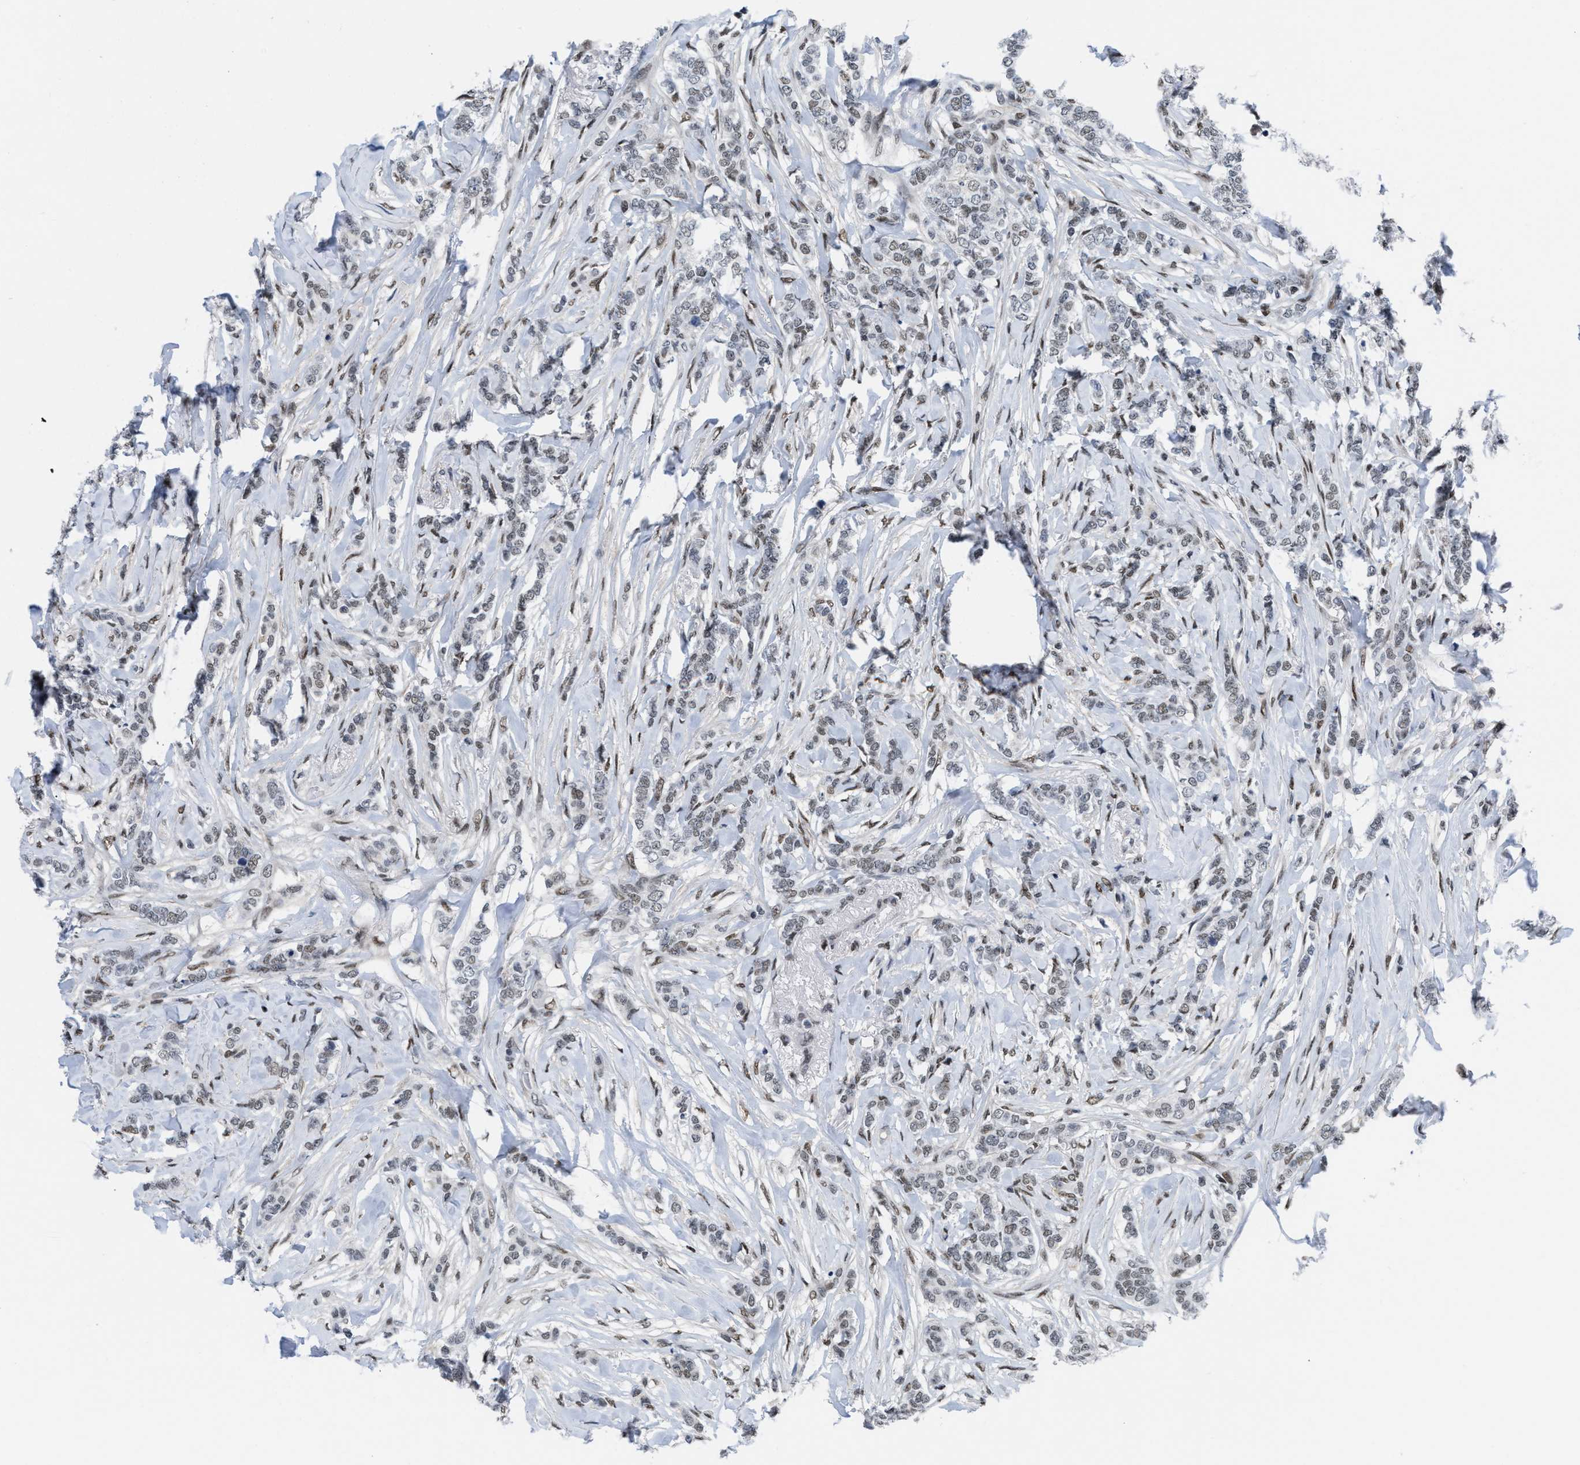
{"staining": {"intensity": "weak", "quantity": "<25%", "location": "nuclear"}, "tissue": "breast cancer", "cell_type": "Tumor cells", "image_type": "cancer", "snomed": [{"axis": "morphology", "description": "Lobular carcinoma"}, {"axis": "topography", "description": "Skin"}, {"axis": "topography", "description": "Breast"}], "caption": "A photomicrograph of lobular carcinoma (breast) stained for a protein reveals no brown staining in tumor cells.", "gene": "MIER1", "patient": {"sex": "female", "age": 46}}